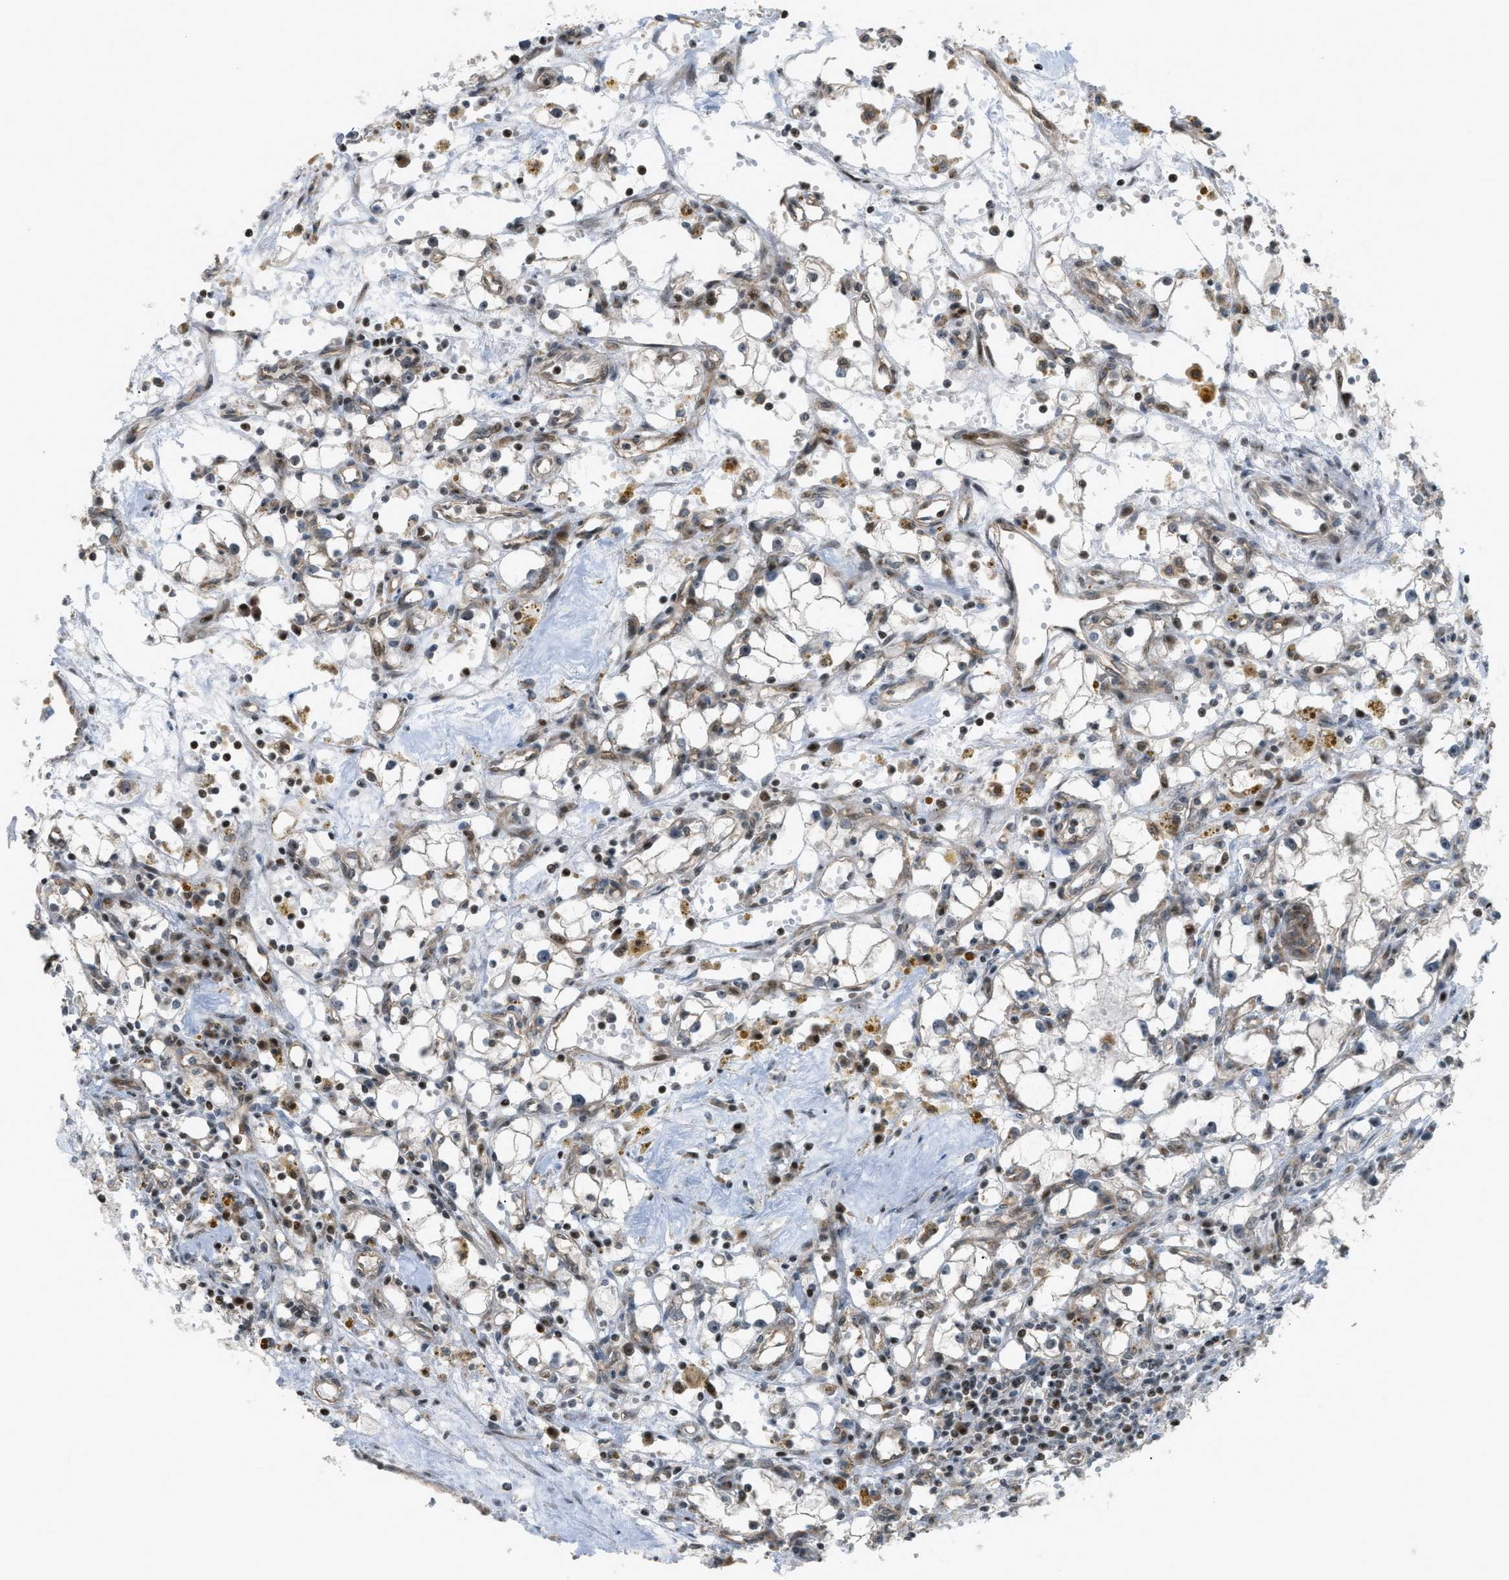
{"staining": {"intensity": "weak", "quantity": "25%-75%", "location": "cytoplasmic/membranous"}, "tissue": "renal cancer", "cell_type": "Tumor cells", "image_type": "cancer", "snomed": [{"axis": "morphology", "description": "Adenocarcinoma, NOS"}, {"axis": "topography", "description": "Kidney"}], "caption": "Renal cancer (adenocarcinoma) stained with immunohistochemistry (IHC) displays weak cytoplasmic/membranous expression in about 25%-75% of tumor cells.", "gene": "CCDC186", "patient": {"sex": "male", "age": 56}}